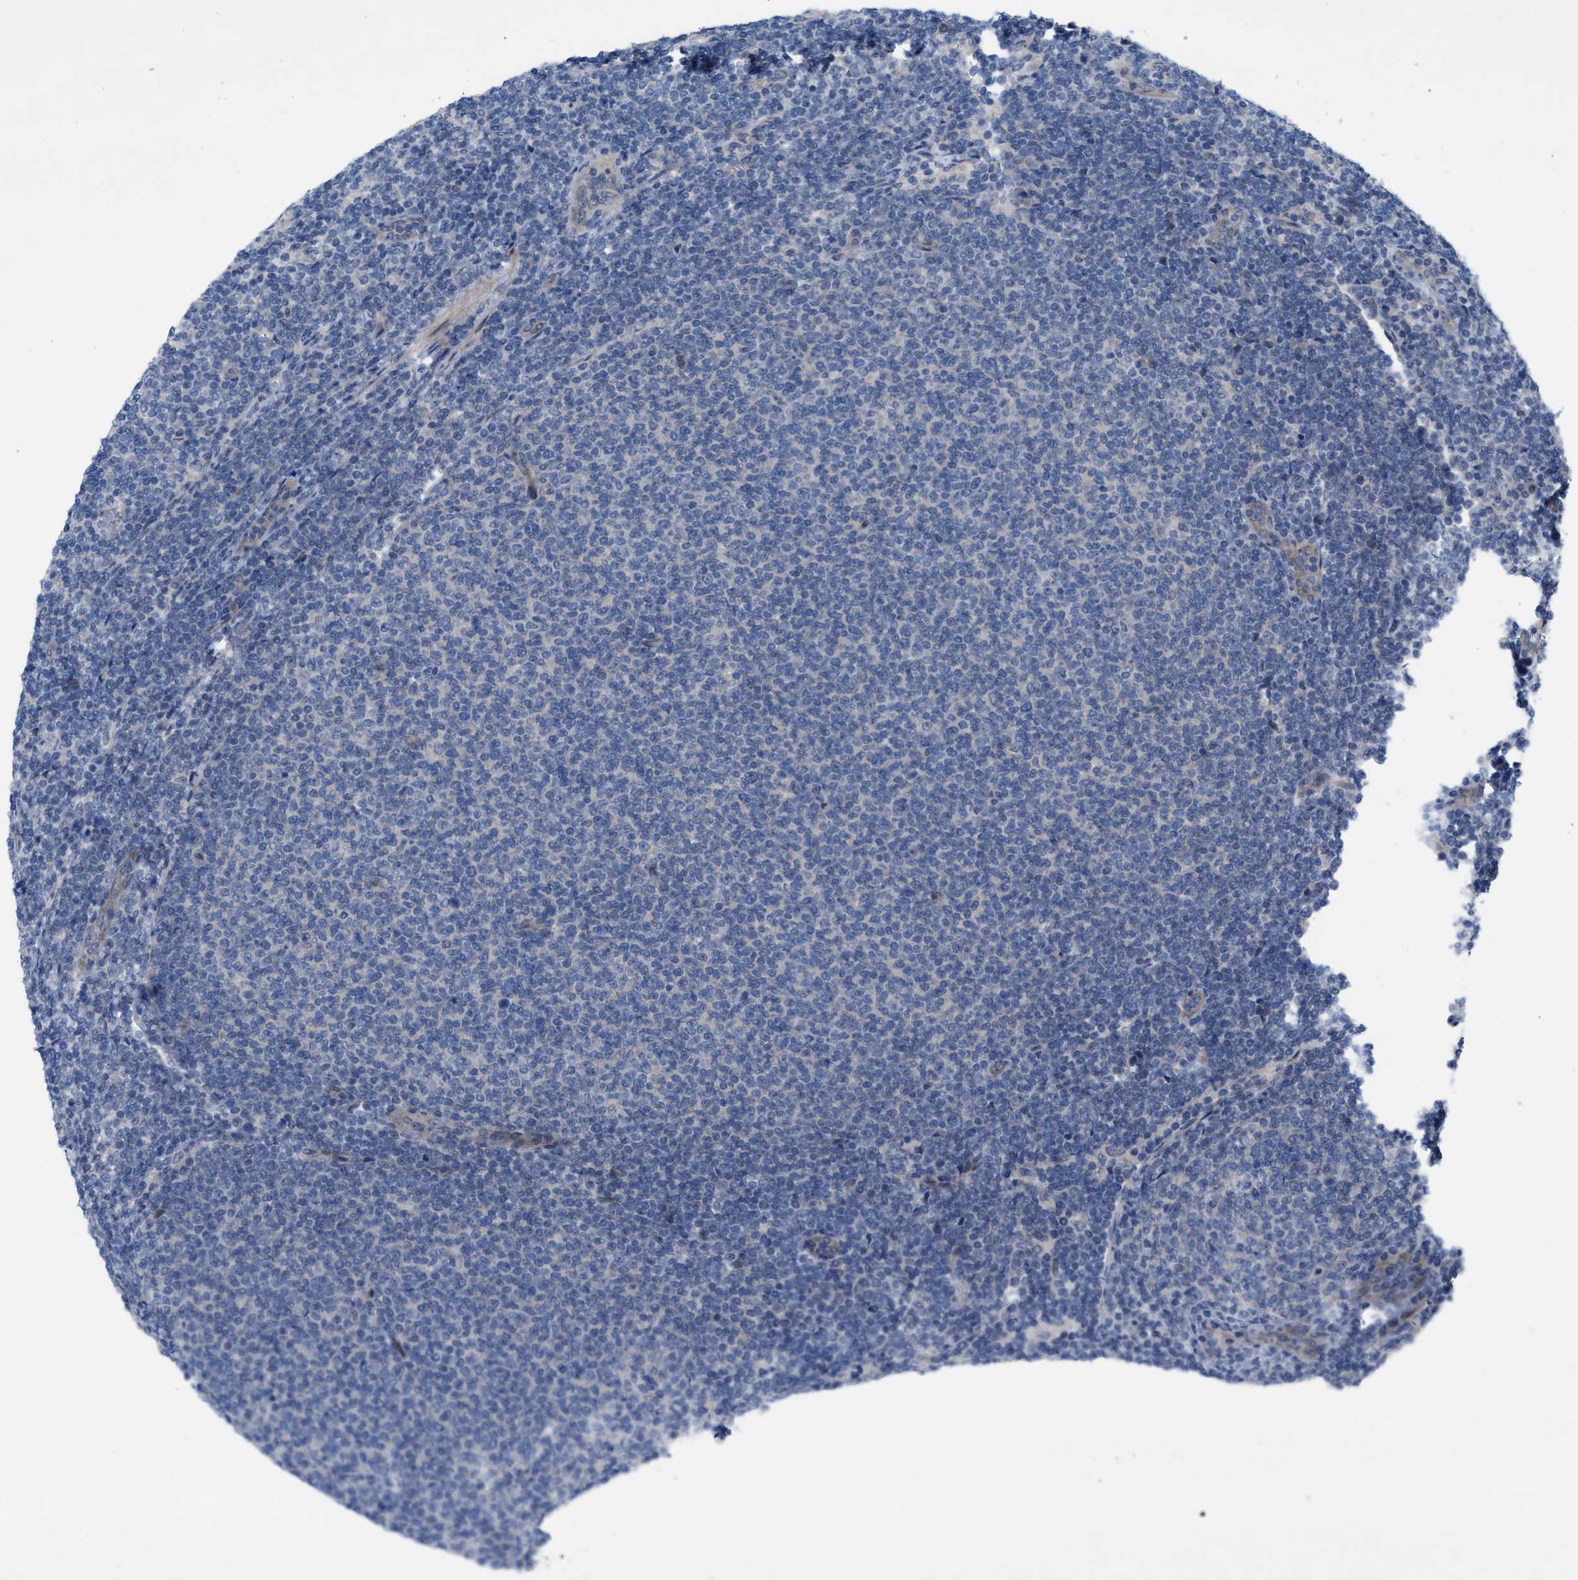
{"staining": {"intensity": "negative", "quantity": "none", "location": "none"}, "tissue": "lymphoma", "cell_type": "Tumor cells", "image_type": "cancer", "snomed": [{"axis": "morphology", "description": "Malignant lymphoma, non-Hodgkin's type, Low grade"}, {"axis": "topography", "description": "Lymph node"}], "caption": "High magnification brightfield microscopy of lymphoma stained with DAB (brown) and counterstained with hematoxylin (blue): tumor cells show no significant staining.", "gene": "NDEL1", "patient": {"sex": "male", "age": 66}}